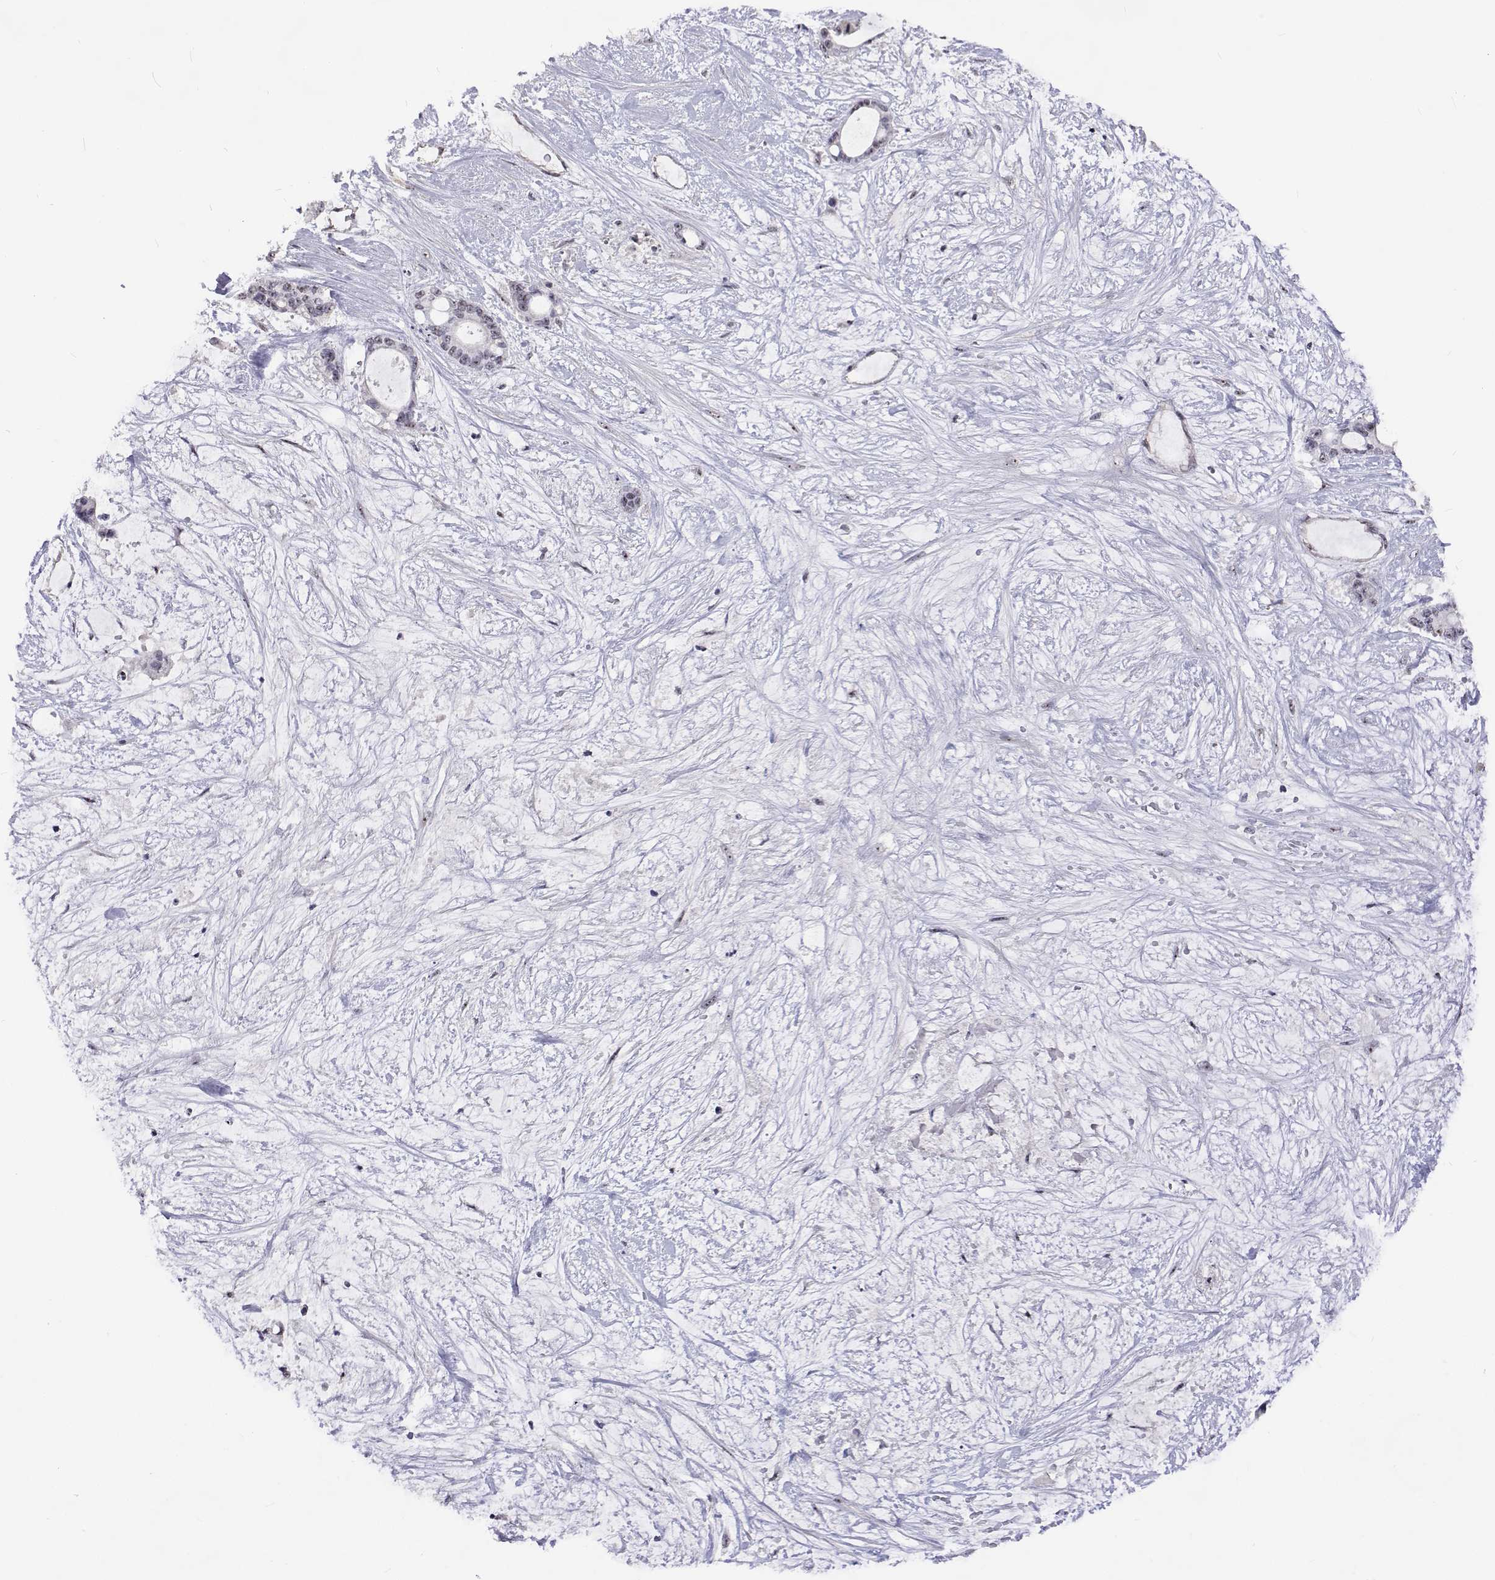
{"staining": {"intensity": "weak", "quantity": "<25%", "location": "nuclear"}, "tissue": "liver cancer", "cell_type": "Tumor cells", "image_type": "cancer", "snomed": [{"axis": "morphology", "description": "Normal tissue, NOS"}, {"axis": "morphology", "description": "Cholangiocarcinoma"}, {"axis": "topography", "description": "Liver"}, {"axis": "topography", "description": "Peripheral nerve tissue"}], "caption": "There is no significant expression in tumor cells of cholangiocarcinoma (liver). (Immunohistochemistry, brightfield microscopy, high magnification).", "gene": "NHP2", "patient": {"sex": "female", "age": 73}}